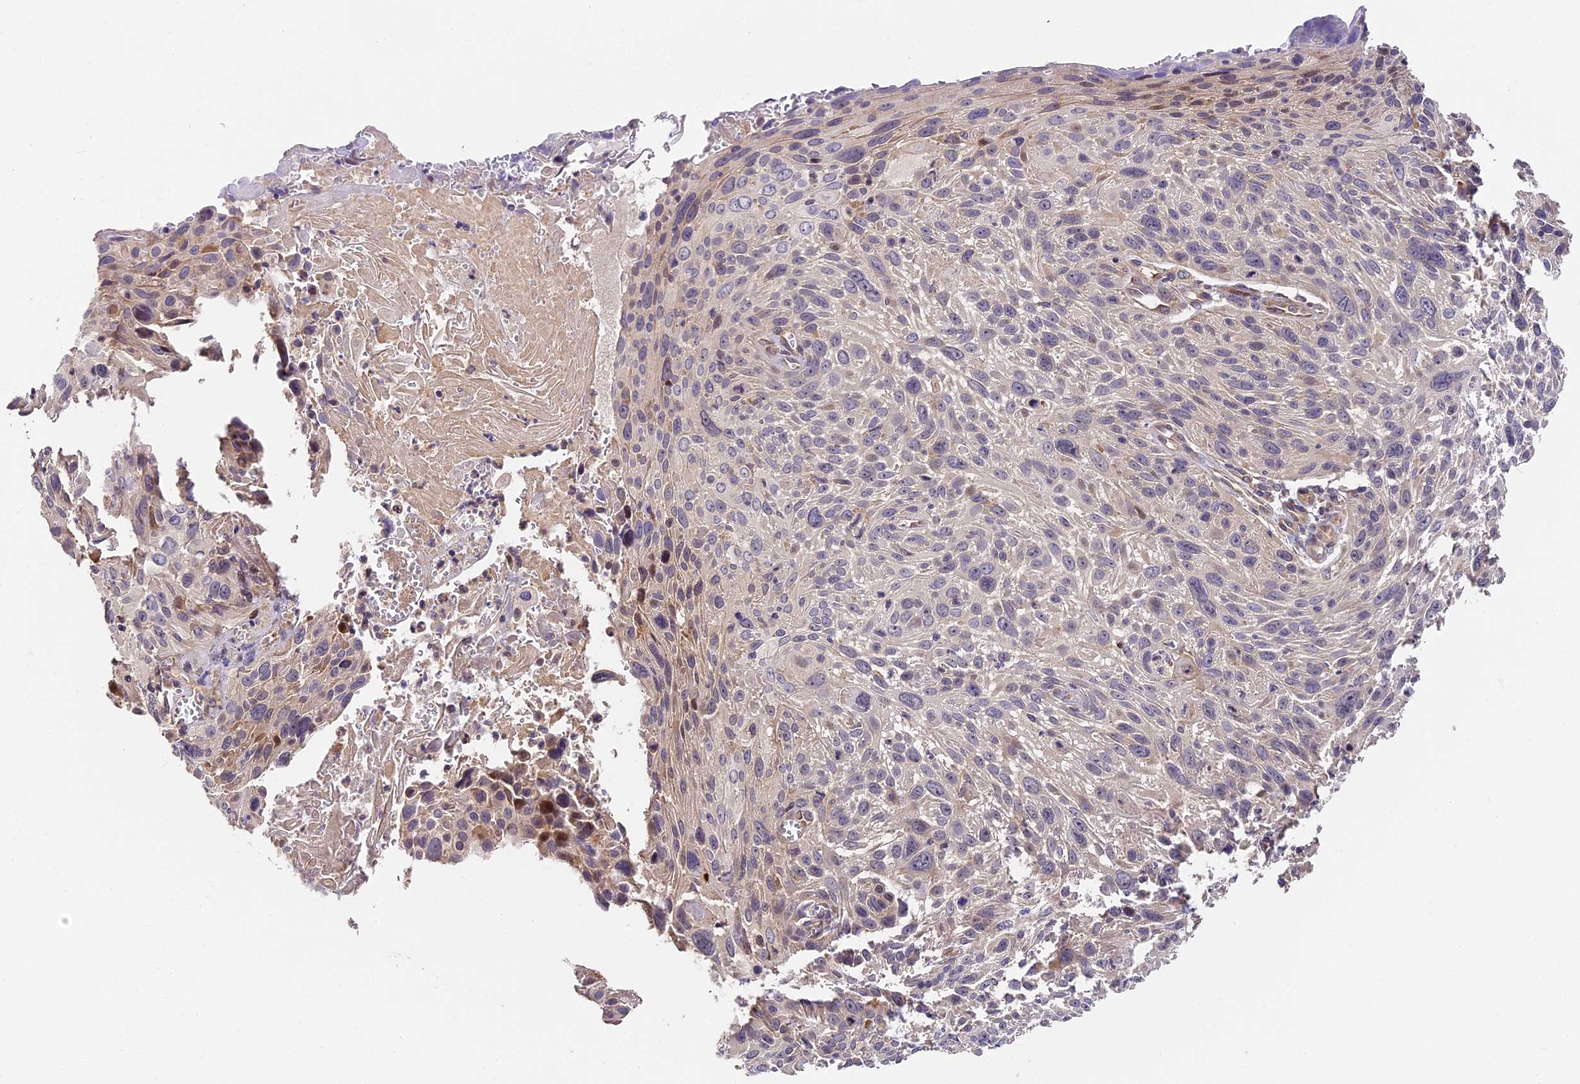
{"staining": {"intensity": "negative", "quantity": "none", "location": "none"}, "tissue": "cervical cancer", "cell_type": "Tumor cells", "image_type": "cancer", "snomed": [{"axis": "morphology", "description": "Squamous cell carcinoma, NOS"}, {"axis": "topography", "description": "Cervix"}], "caption": "A high-resolution photomicrograph shows immunohistochemistry staining of cervical cancer, which demonstrates no significant expression in tumor cells.", "gene": "ARHGAP17", "patient": {"sex": "female", "age": 51}}